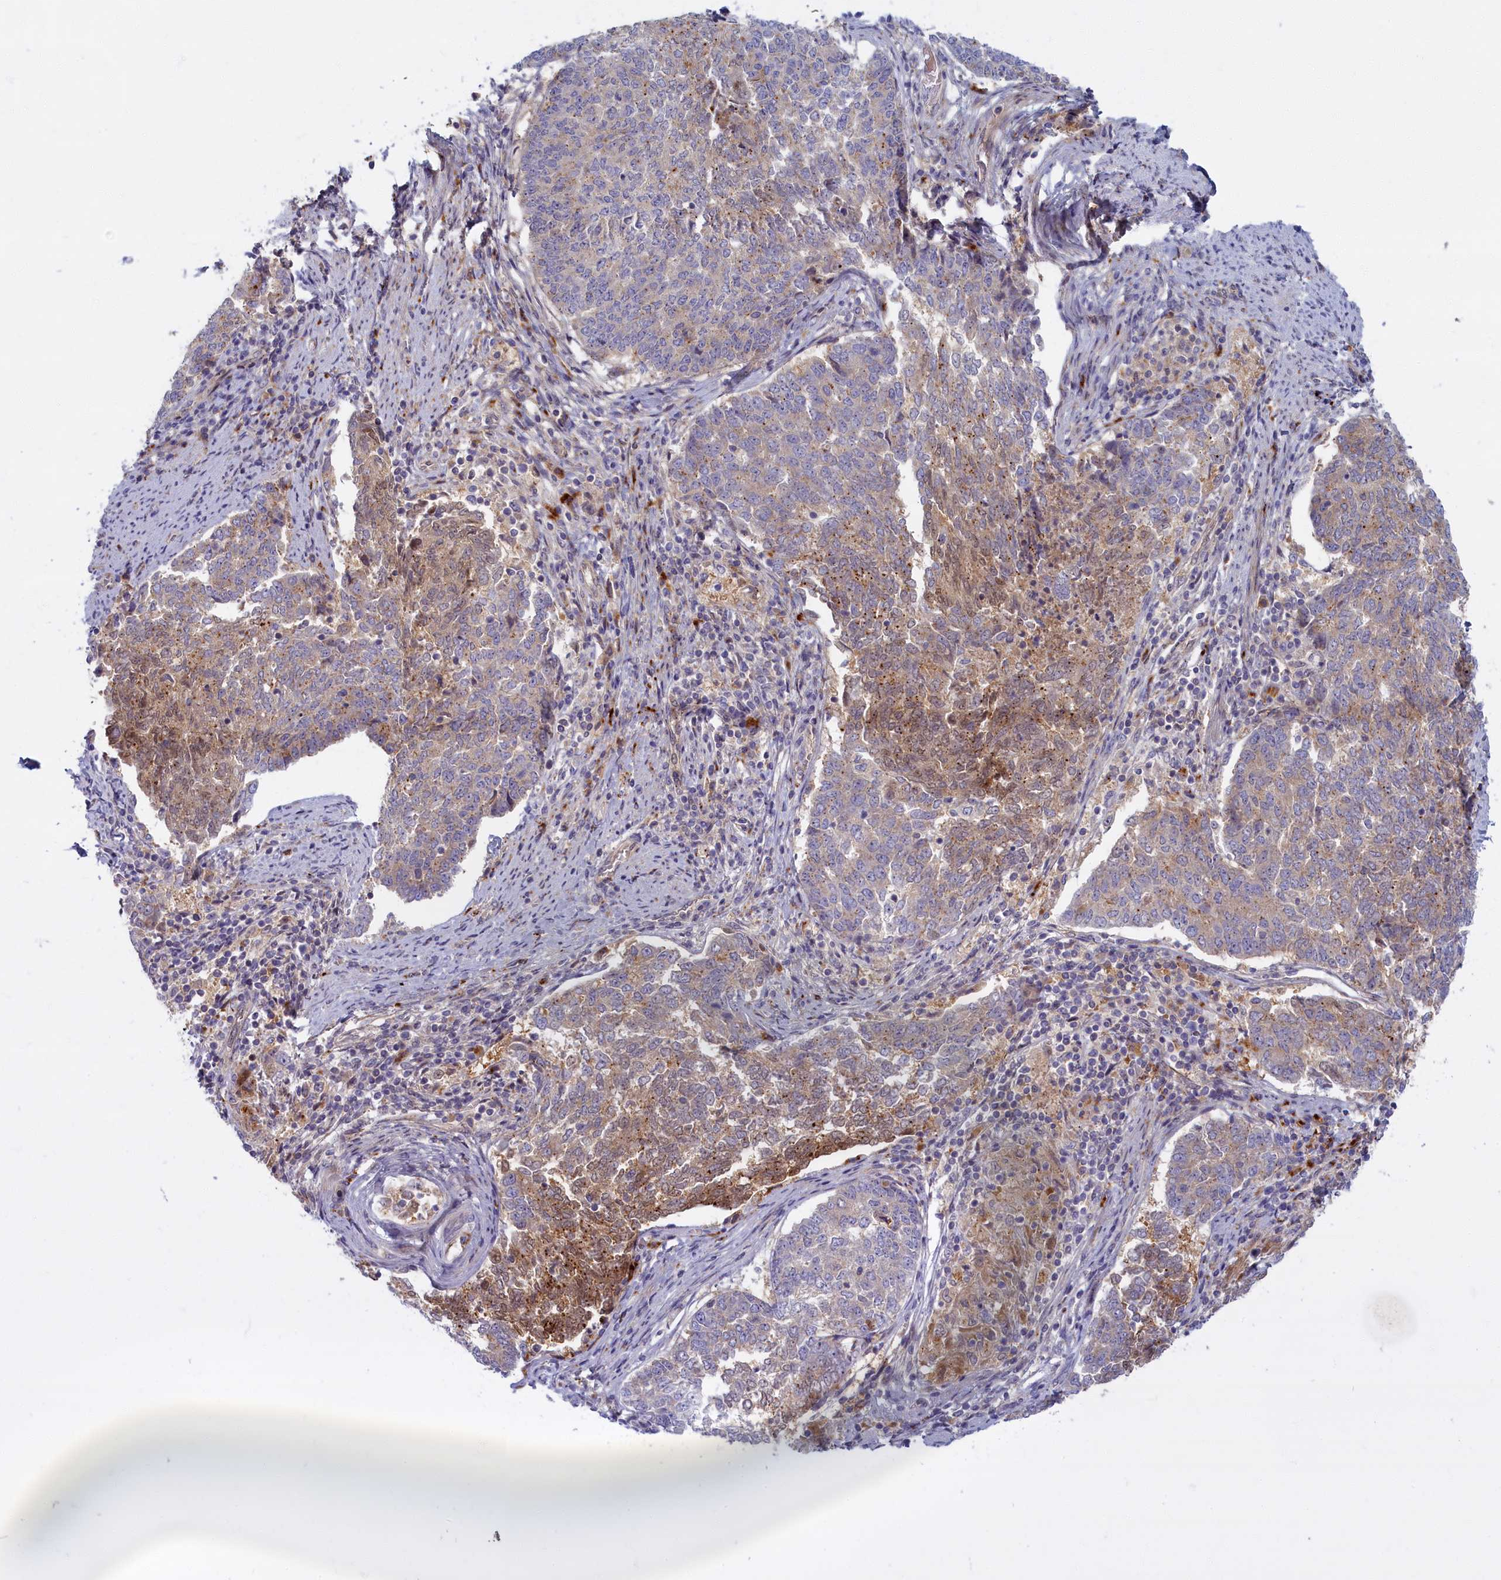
{"staining": {"intensity": "weak", "quantity": "25%-75%", "location": "cytoplasmic/membranous,nuclear"}, "tissue": "endometrial cancer", "cell_type": "Tumor cells", "image_type": "cancer", "snomed": [{"axis": "morphology", "description": "Adenocarcinoma, NOS"}, {"axis": "topography", "description": "Endometrium"}], "caption": "Brown immunohistochemical staining in endometrial adenocarcinoma reveals weak cytoplasmic/membranous and nuclear staining in about 25%-75% of tumor cells.", "gene": "FCSK", "patient": {"sex": "female", "age": 80}}